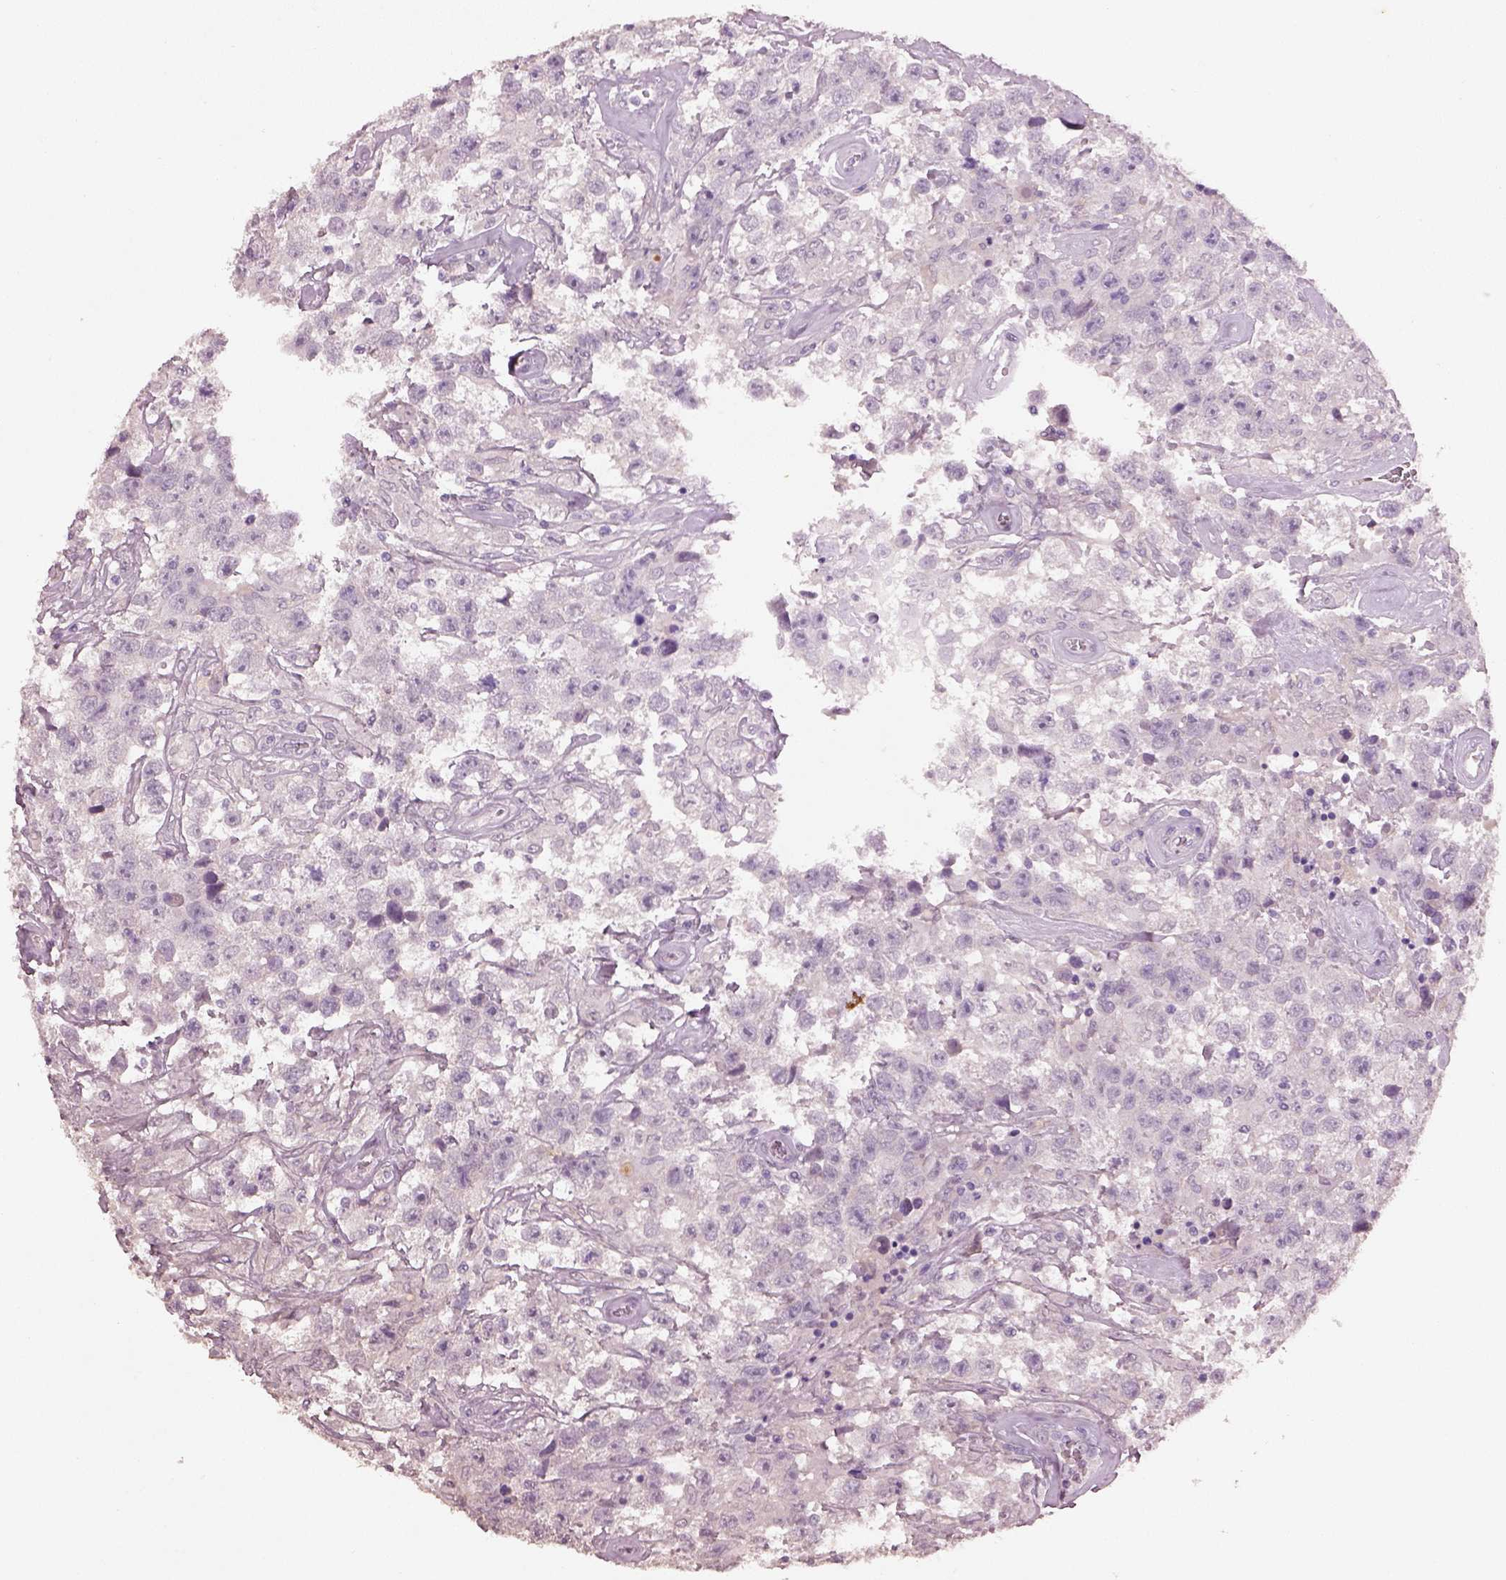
{"staining": {"intensity": "negative", "quantity": "none", "location": "none"}, "tissue": "testis cancer", "cell_type": "Tumor cells", "image_type": "cancer", "snomed": [{"axis": "morphology", "description": "Seminoma, NOS"}, {"axis": "topography", "description": "Testis"}], "caption": "Tumor cells are negative for brown protein staining in seminoma (testis).", "gene": "KCNIP3", "patient": {"sex": "male", "age": 43}}